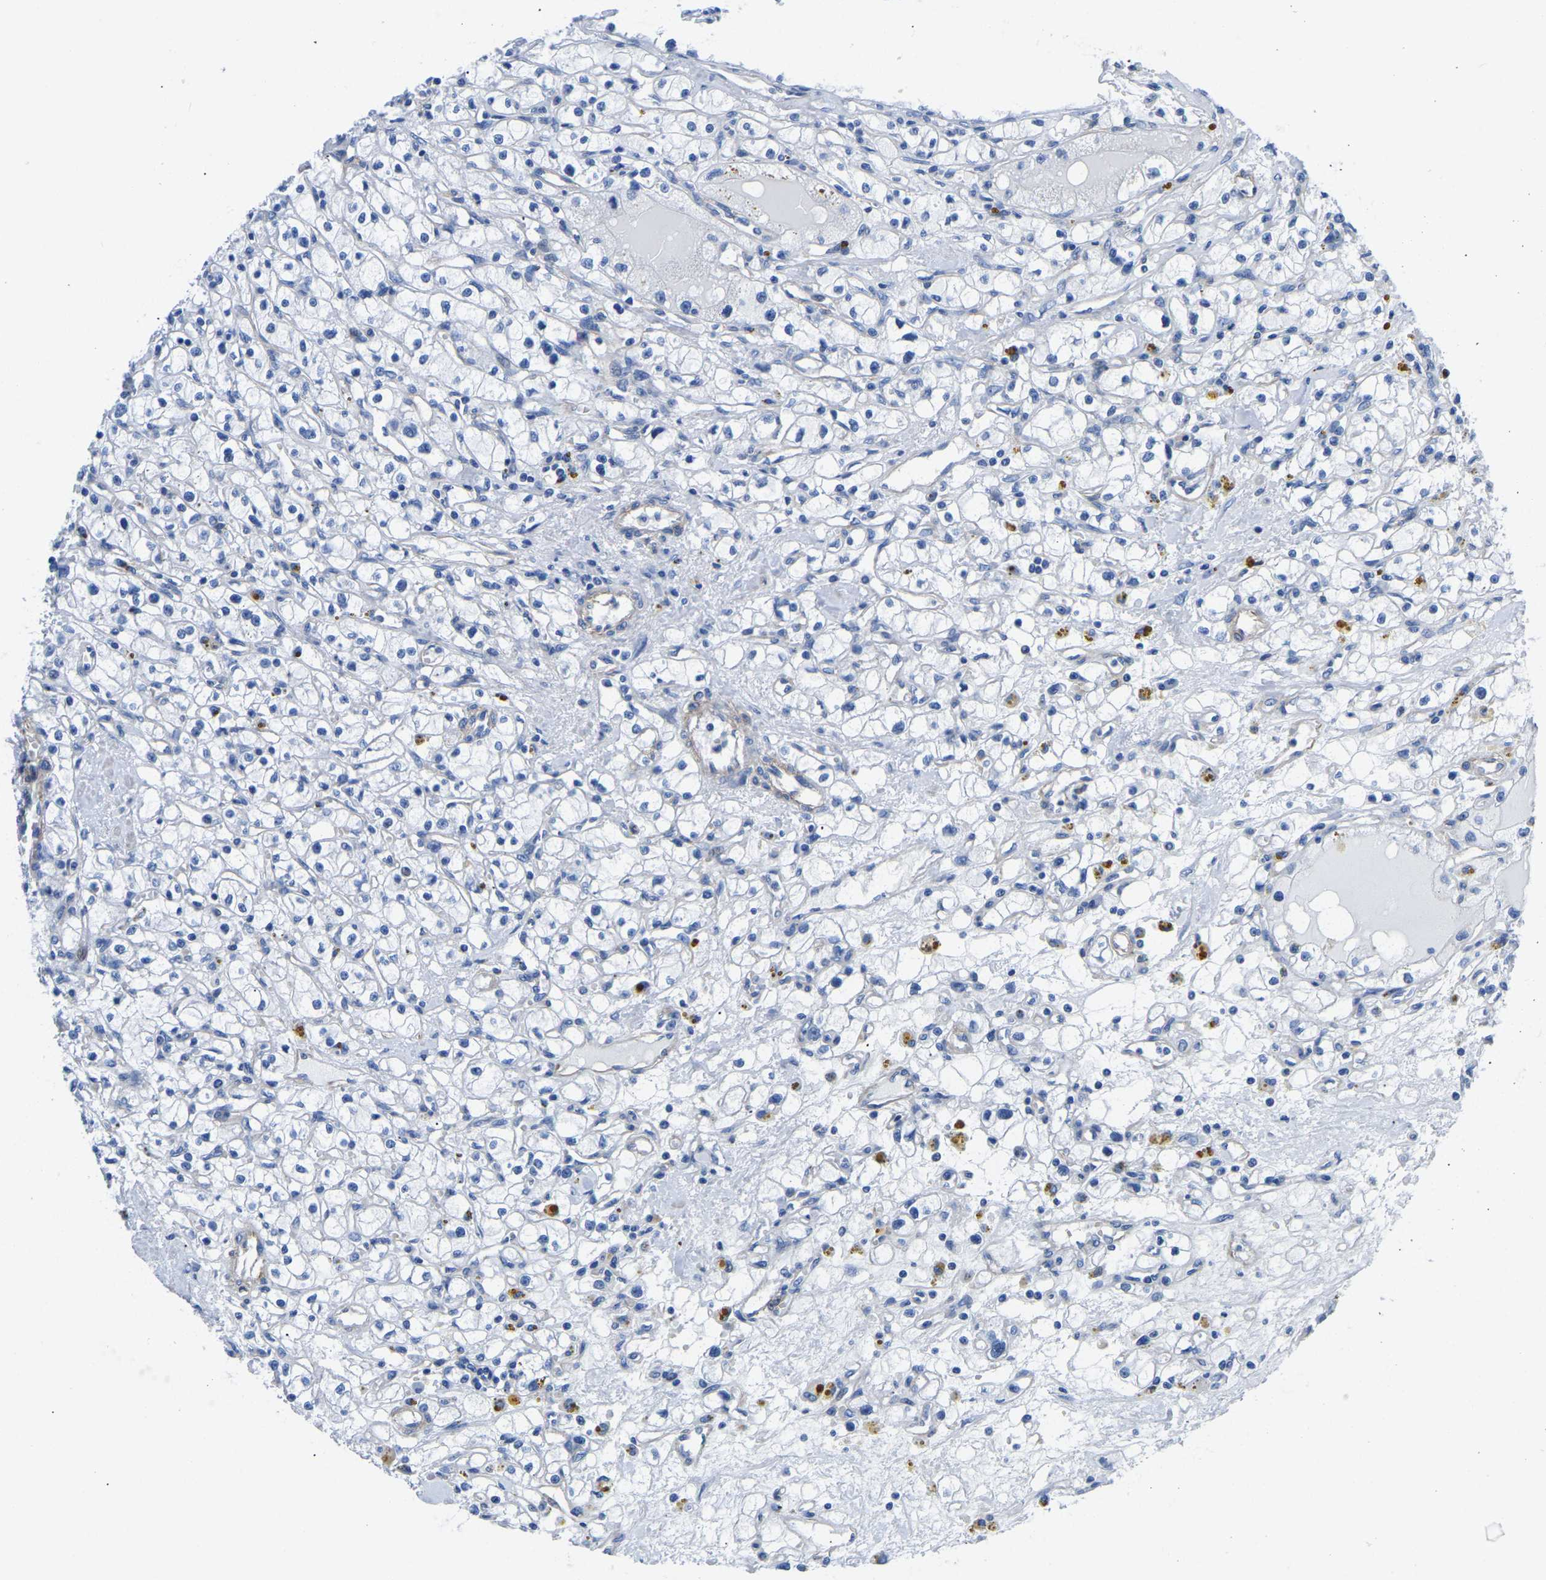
{"staining": {"intensity": "negative", "quantity": "none", "location": "none"}, "tissue": "renal cancer", "cell_type": "Tumor cells", "image_type": "cancer", "snomed": [{"axis": "morphology", "description": "Adenocarcinoma, NOS"}, {"axis": "topography", "description": "Kidney"}], "caption": "Renal adenocarcinoma was stained to show a protein in brown. There is no significant staining in tumor cells.", "gene": "UPK3A", "patient": {"sex": "male", "age": 56}}